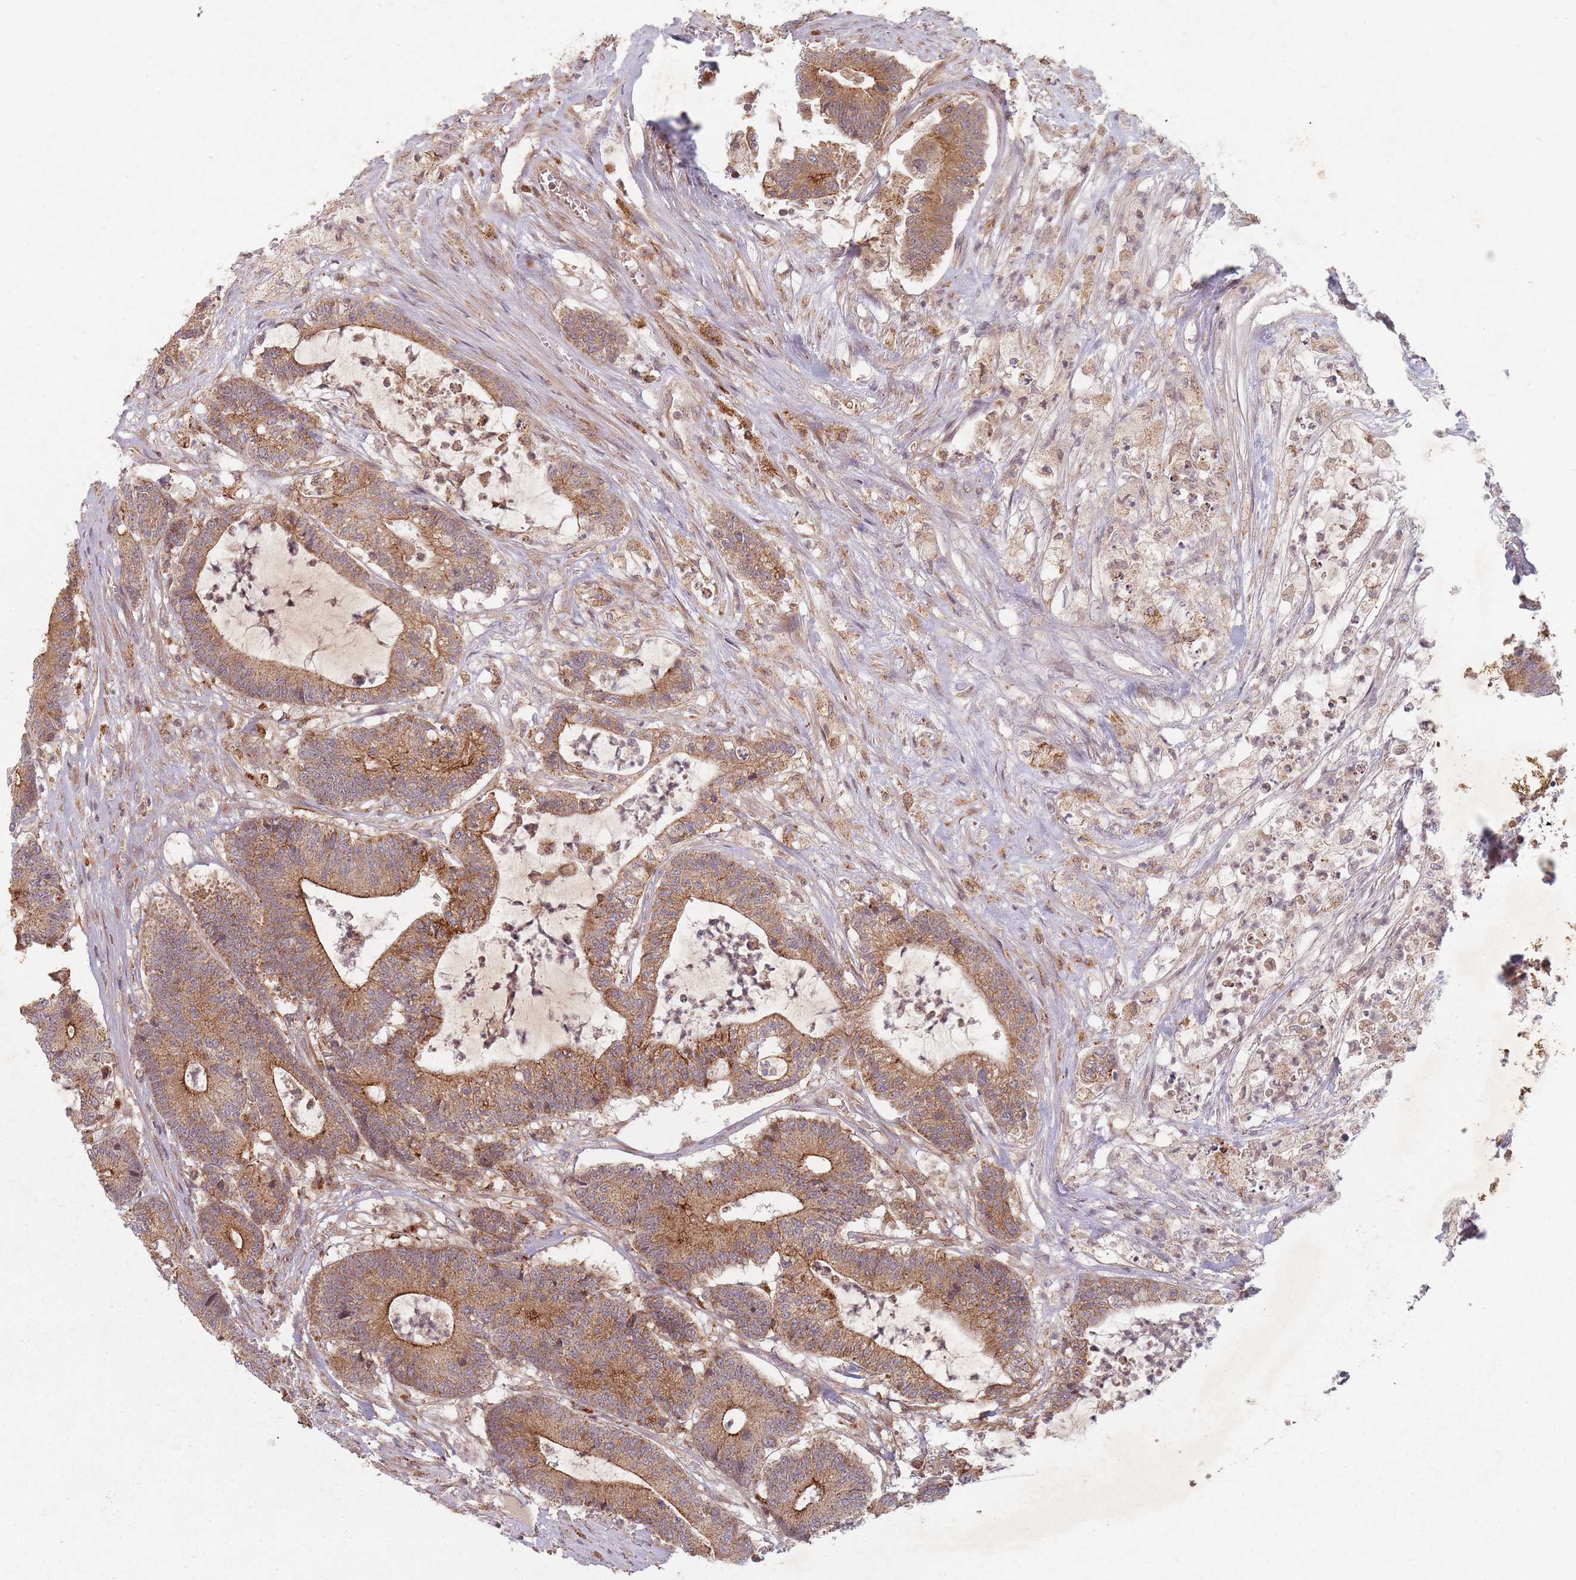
{"staining": {"intensity": "moderate", "quantity": ">75%", "location": "cytoplasmic/membranous"}, "tissue": "colorectal cancer", "cell_type": "Tumor cells", "image_type": "cancer", "snomed": [{"axis": "morphology", "description": "Adenocarcinoma, NOS"}, {"axis": "topography", "description": "Colon"}], "caption": "Brown immunohistochemical staining in human adenocarcinoma (colorectal) shows moderate cytoplasmic/membranous expression in approximately >75% of tumor cells. The staining was performed using DAB, with brown indicating positive protein expression. Nuclei are stained blue with hematoxylin.", "gene": "RADX", "patient": {"sex": "female", "age": 84}}